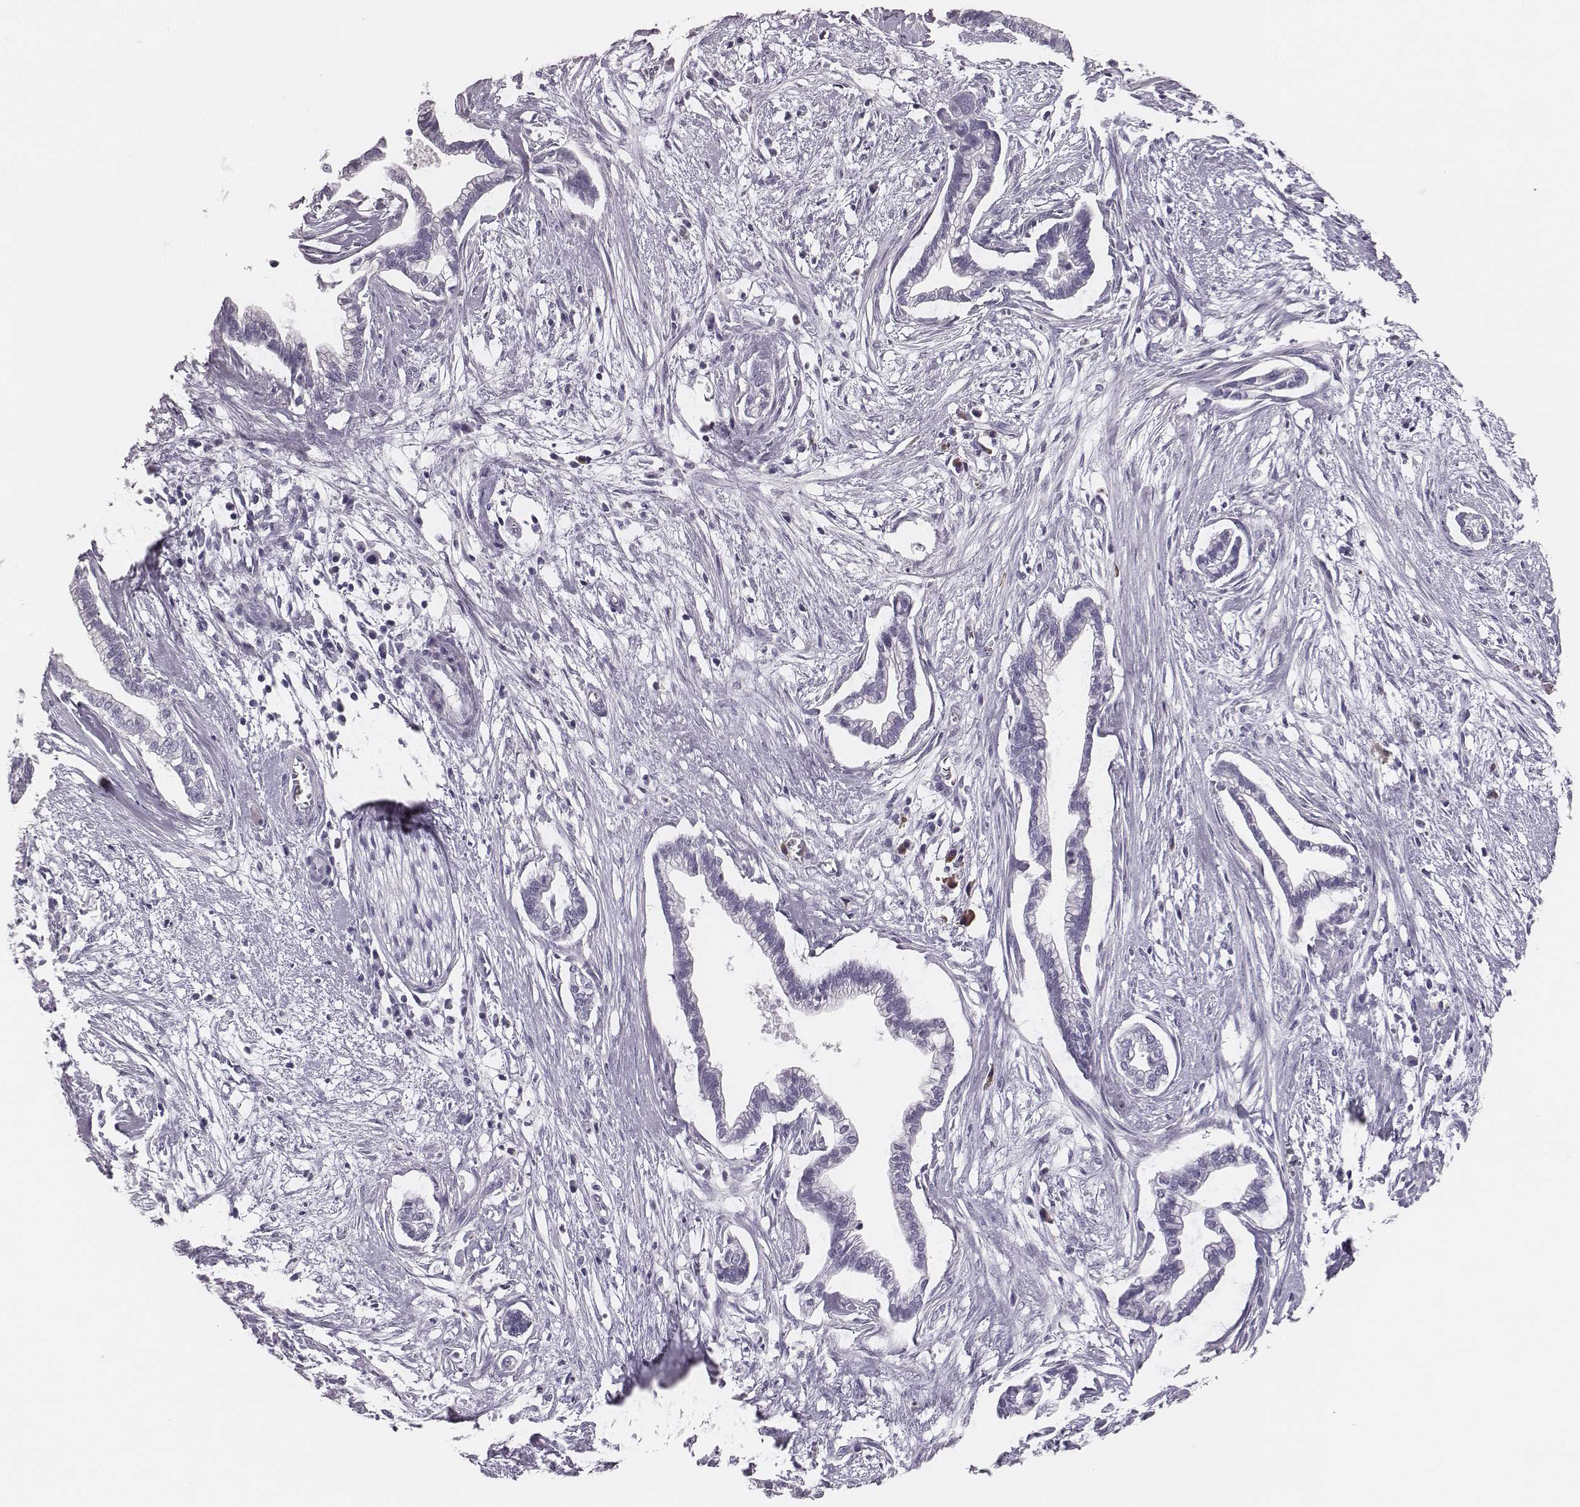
{"staining": {"intensity": "negative", "quantity": "none", "location": "none"}, "tissue": "cervical cancer", "cell_type": "Tumor cells", "image_type": "cancer", "snomed": [{"axis": "morphology", "description": "Adenocarcinoma, NOS"}, {"axis": "topography", "description": "Cervix"}], "caption": "Cervical cancer stained for a protein using immunohistochemistry reveals no expression tumor cells.", "gene": "CSH1", "patient": {"sex": "female", "age": 62}}